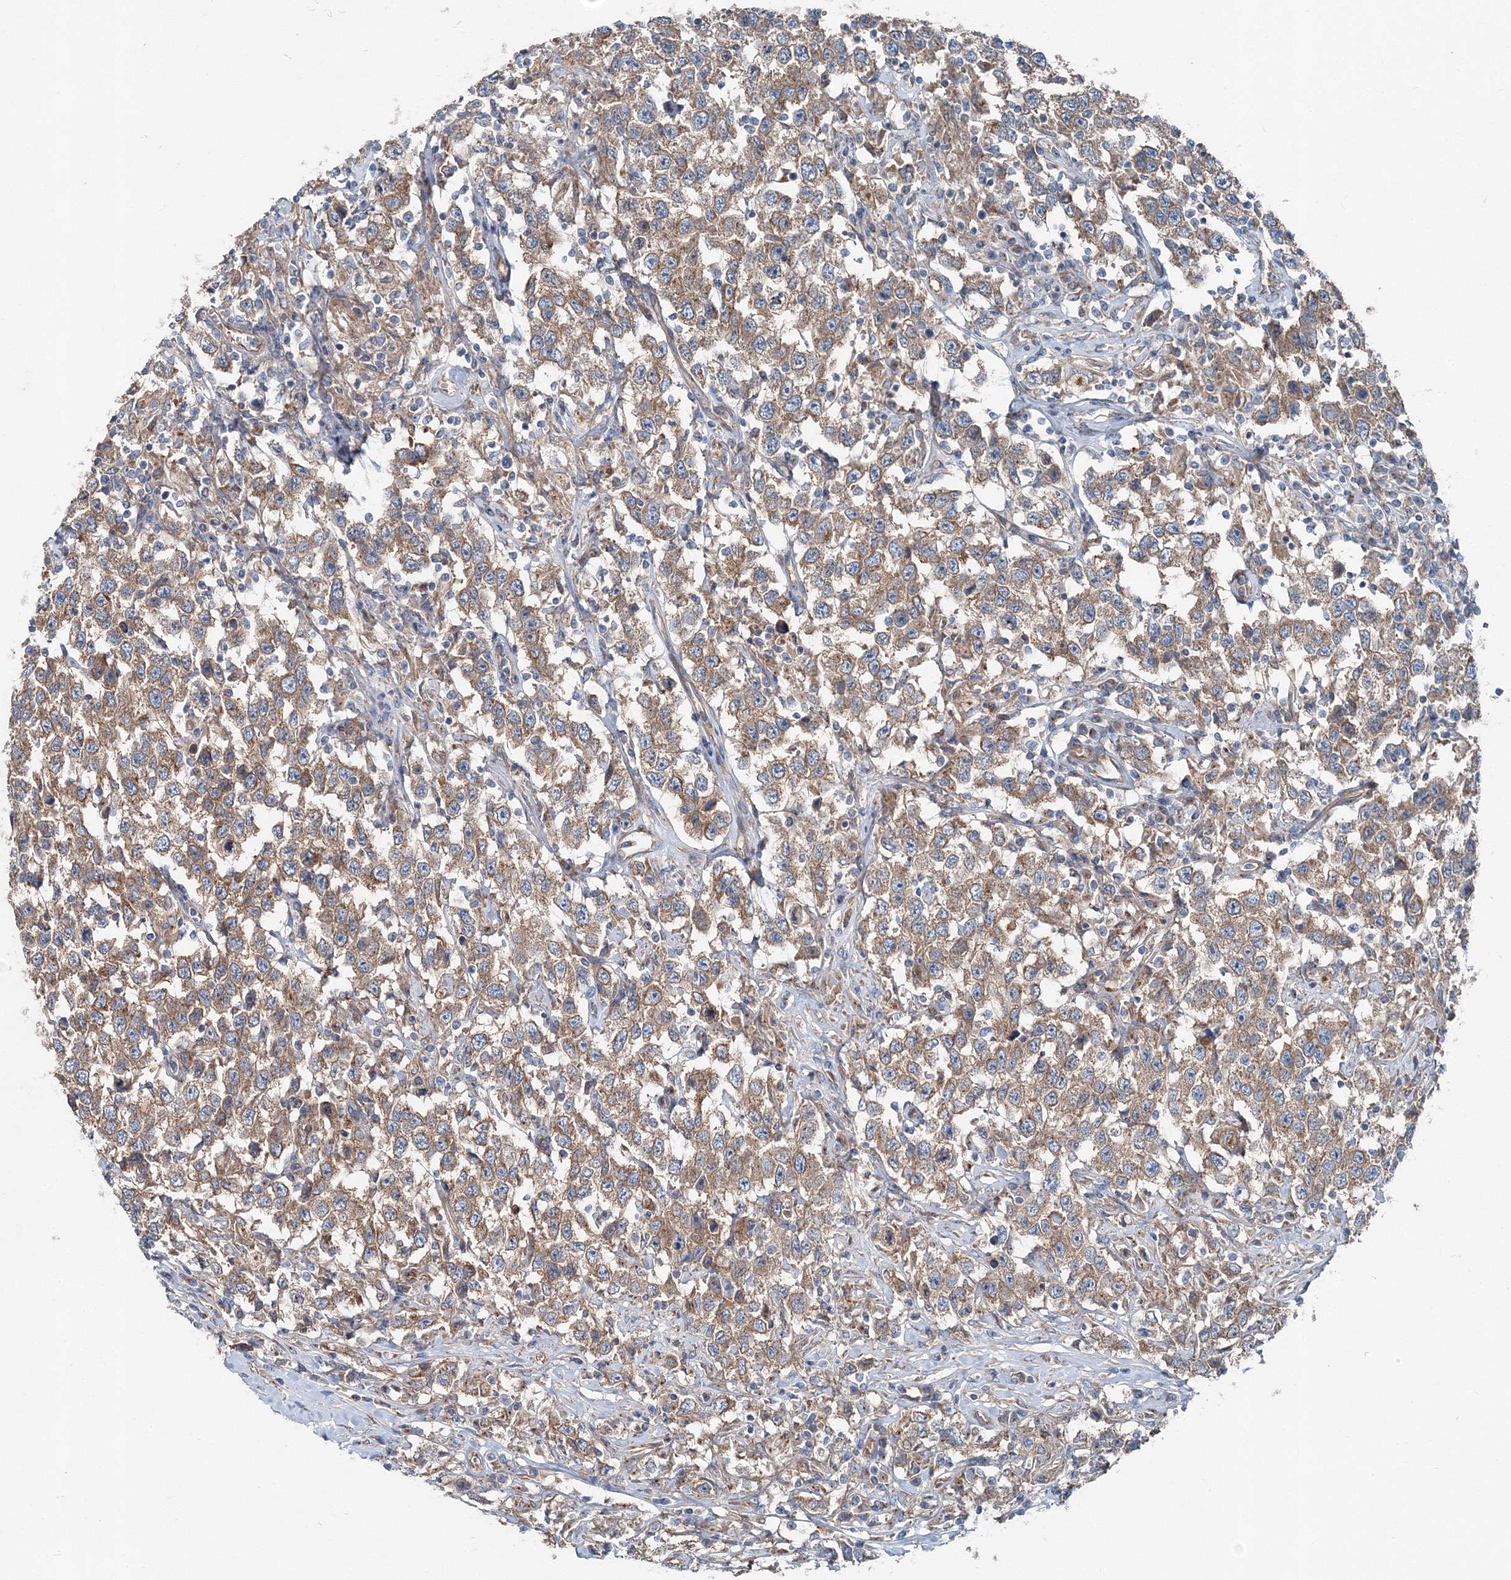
{"staining": {"intensity": "moderate", "quantity": ">75%", "location": "cytoplasmic/membranous"}, "tissue": "testis cancer", "cell_type": "Tumor cells", "image_type": "cancer", "snomed": [{"axis": "morphology", "description": "Seminoma, NOS"}, {"axis": "topography", "description": "Testis"}], "caption": "DAB (3,3'-diaminobenzidine) immunohistochemical staining of human seminoma (testis) displays moderate cytoplasmic/membranous protein positivity in about >75% of tumor cells.", "gene": "MPHOSPH9", "patient": {"sex": "male", "age": 41}}